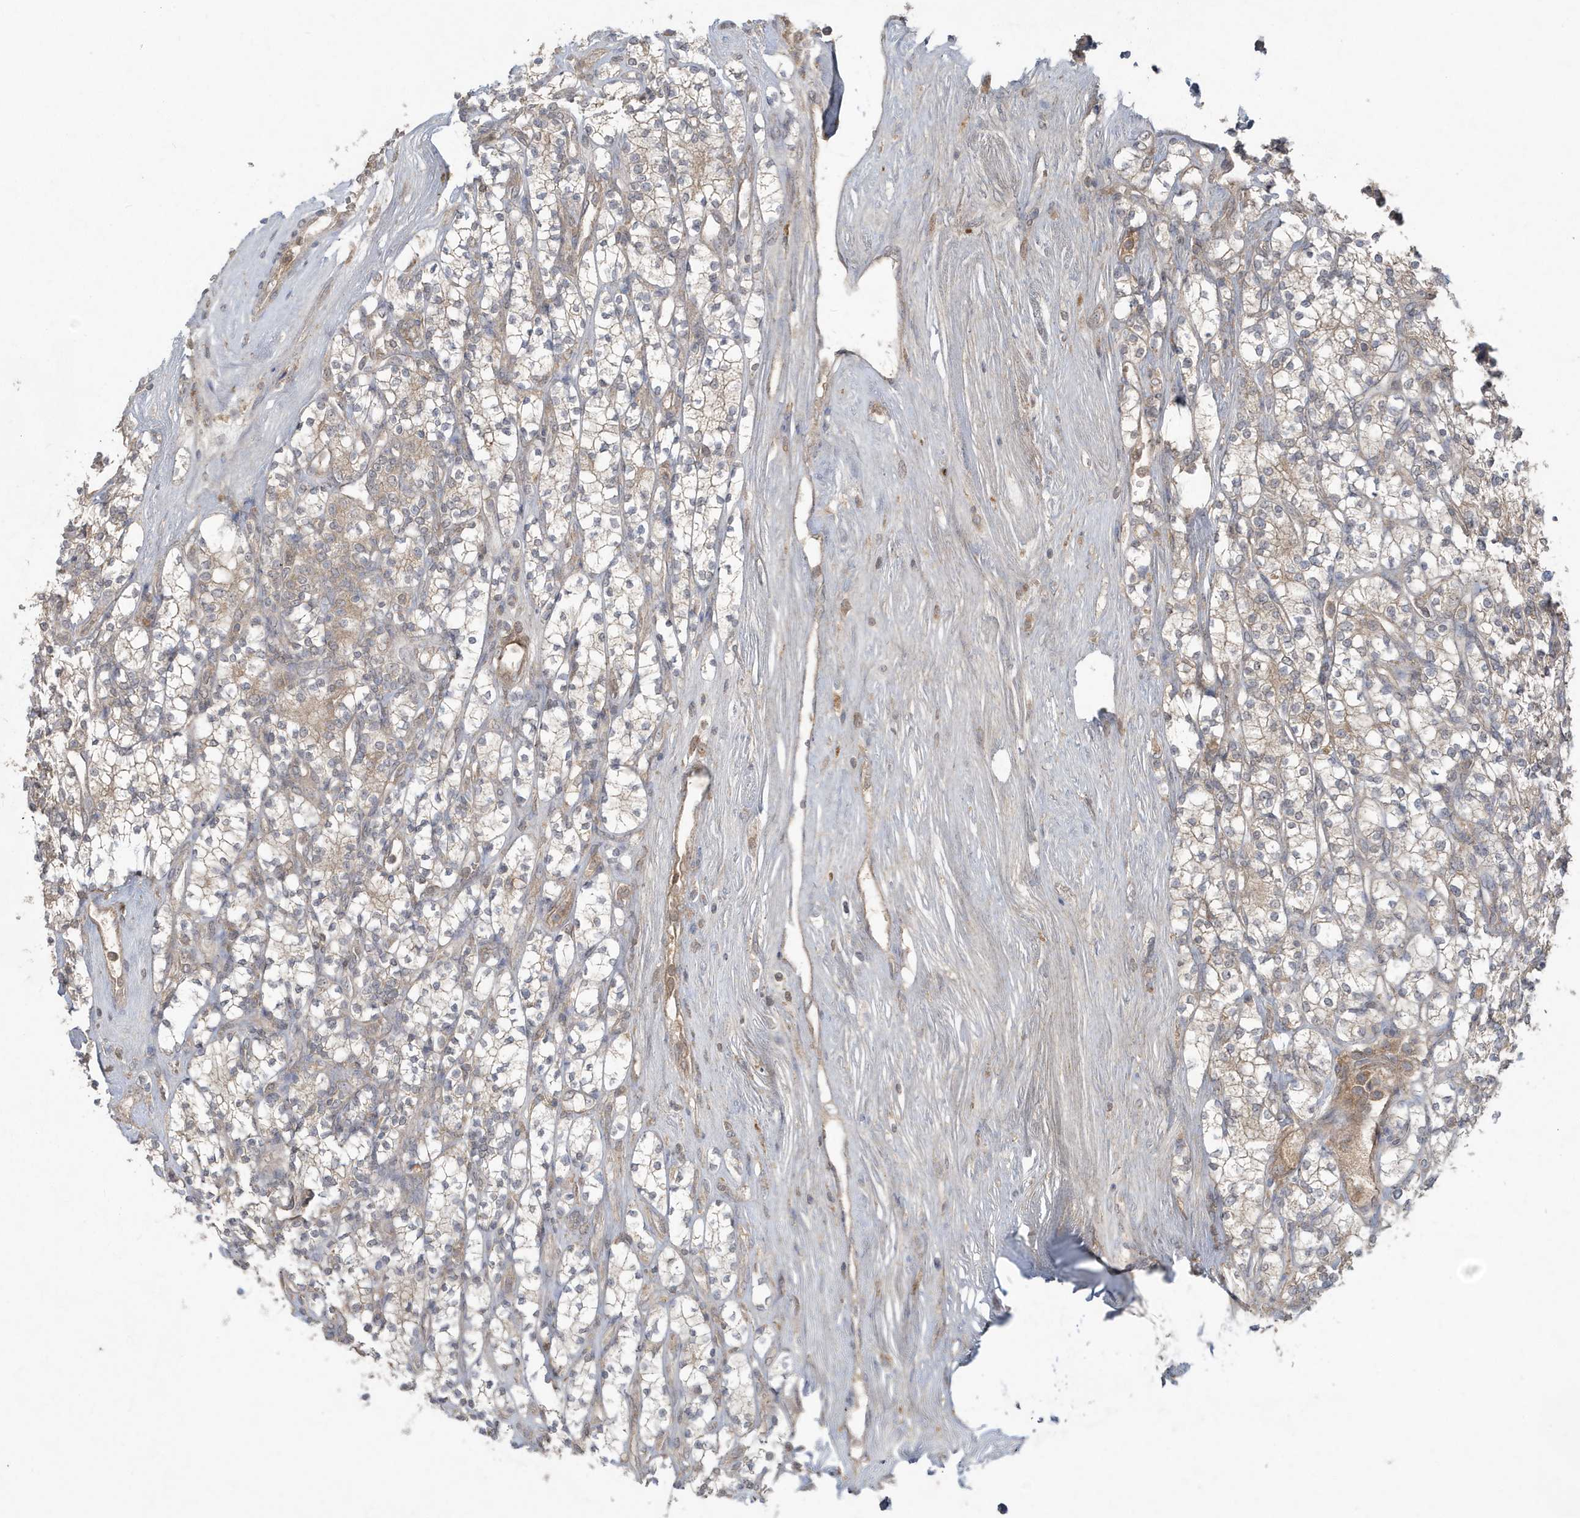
{"staining": {"intensity": "weak", "quantity": "<25%", "location": "cytoplasmic/membranous"}, "tissue": "renal cancer", "cell_type": "Tumor cells", "image_type": "cancer", "snomed": [{"axis": "morphology", "description": "Adenocarcinoma, NOS"}, {"axis": "topography", "description": "Kidney"}], "caption": "Image shows no significant protein positivity in tumor cells of renal adenocarcinoma. (Stains: DAB IHC with hematoxylin counter stain, Microscopy: brightfield microscopy at high magnification).", "gene": "C1RL", "patient": {"sex": "male", "age": 77}}